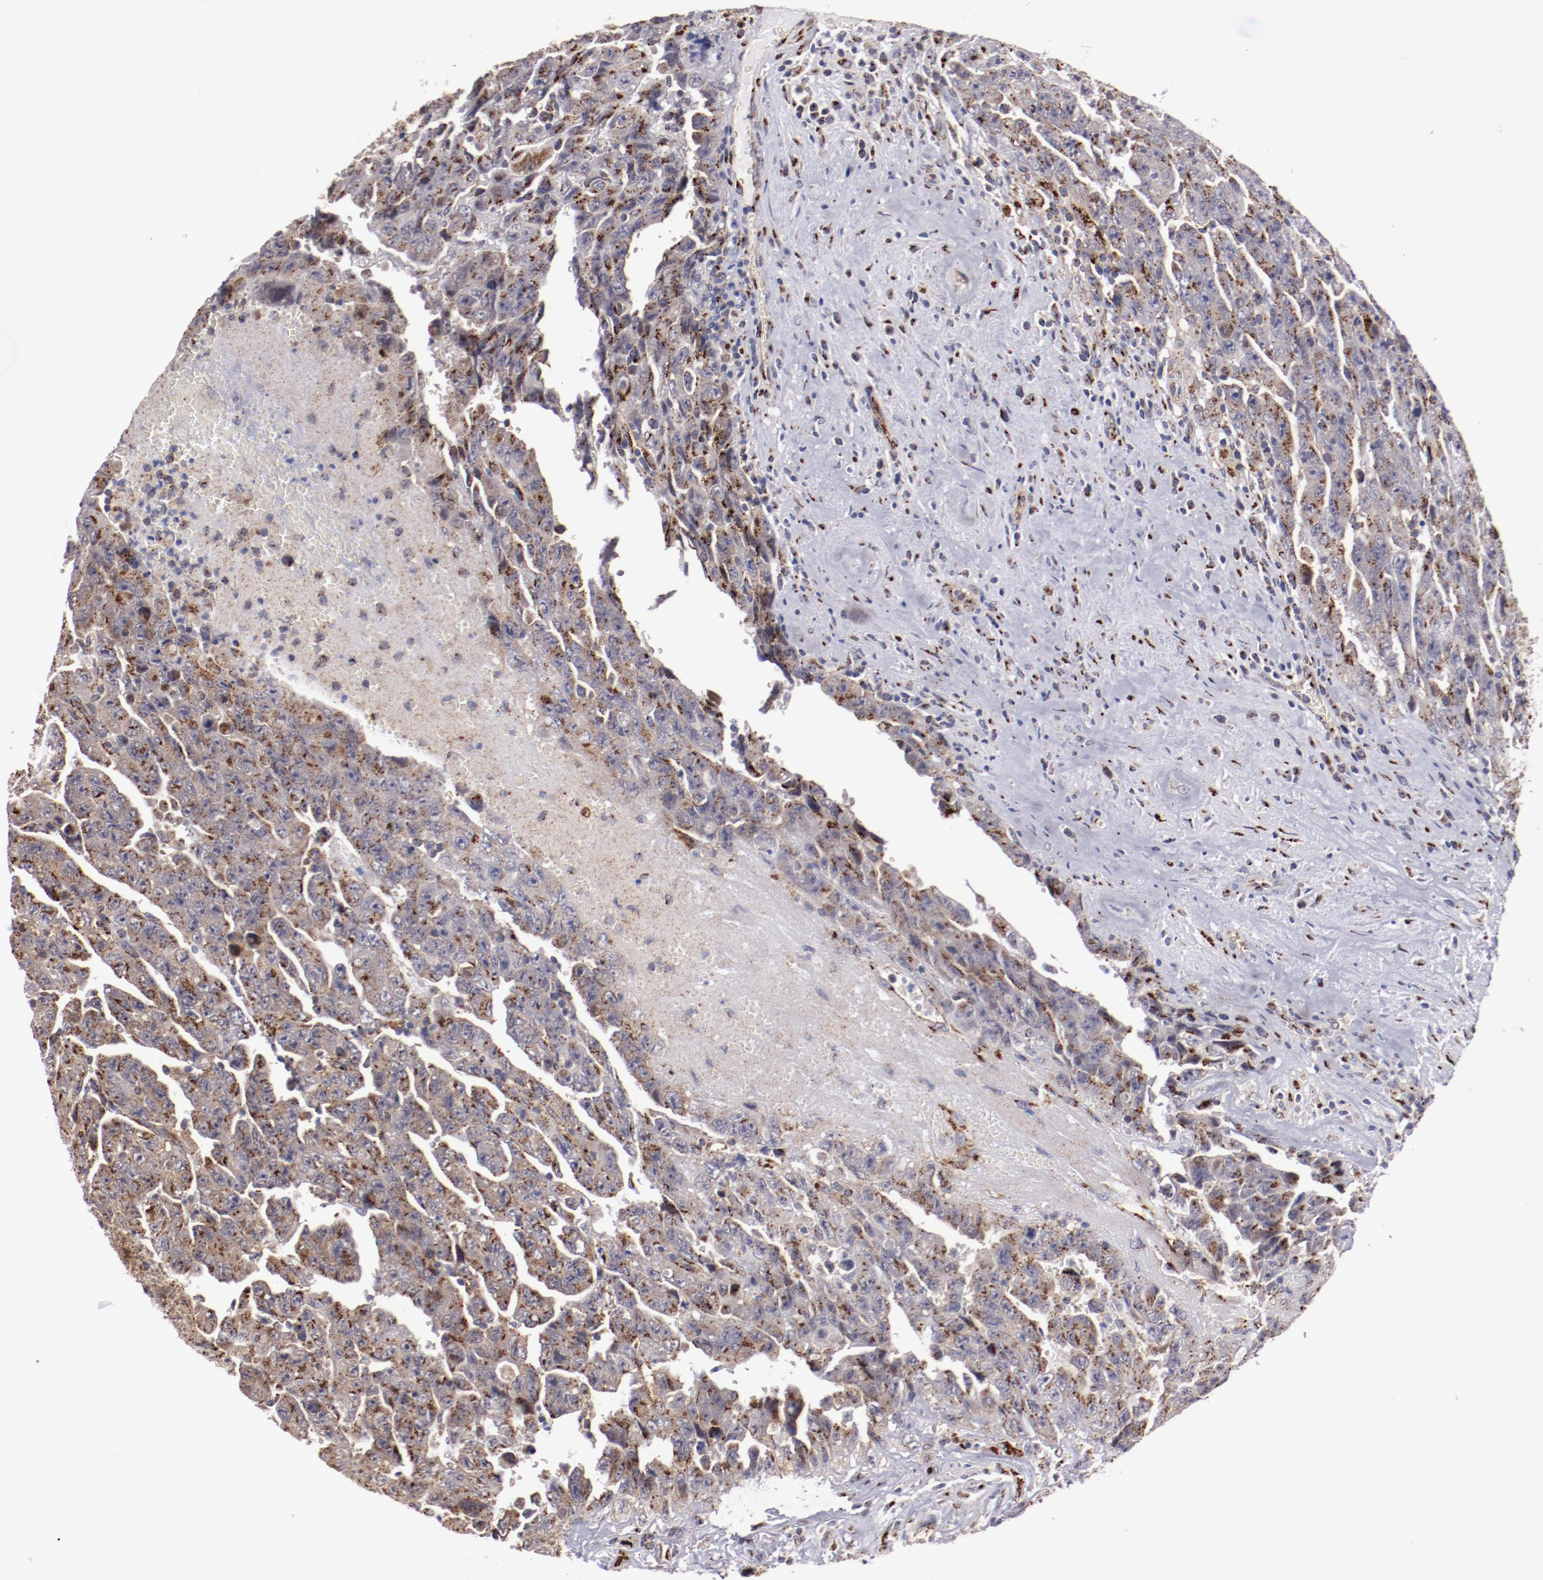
{"staining": {"intensity": "strong", "quantity": ">75%", "location": "cytoplasmic/membranous"}, "tissue": "testis cancer", "cell_type": "Tumor cells", "image_type": "cancer", "snomed": [{"axis": "morphology", "description": "Carcinoma, Embryonal, NOS"}, {"axis": "topography", "description": "Testis"}], "caption": "Testis embryonal carcinoma stained with a protein marker displays strong staining in tumor cells.", "gene": "GOLIM4", "patient": {"sex": "male", "age": 28}}